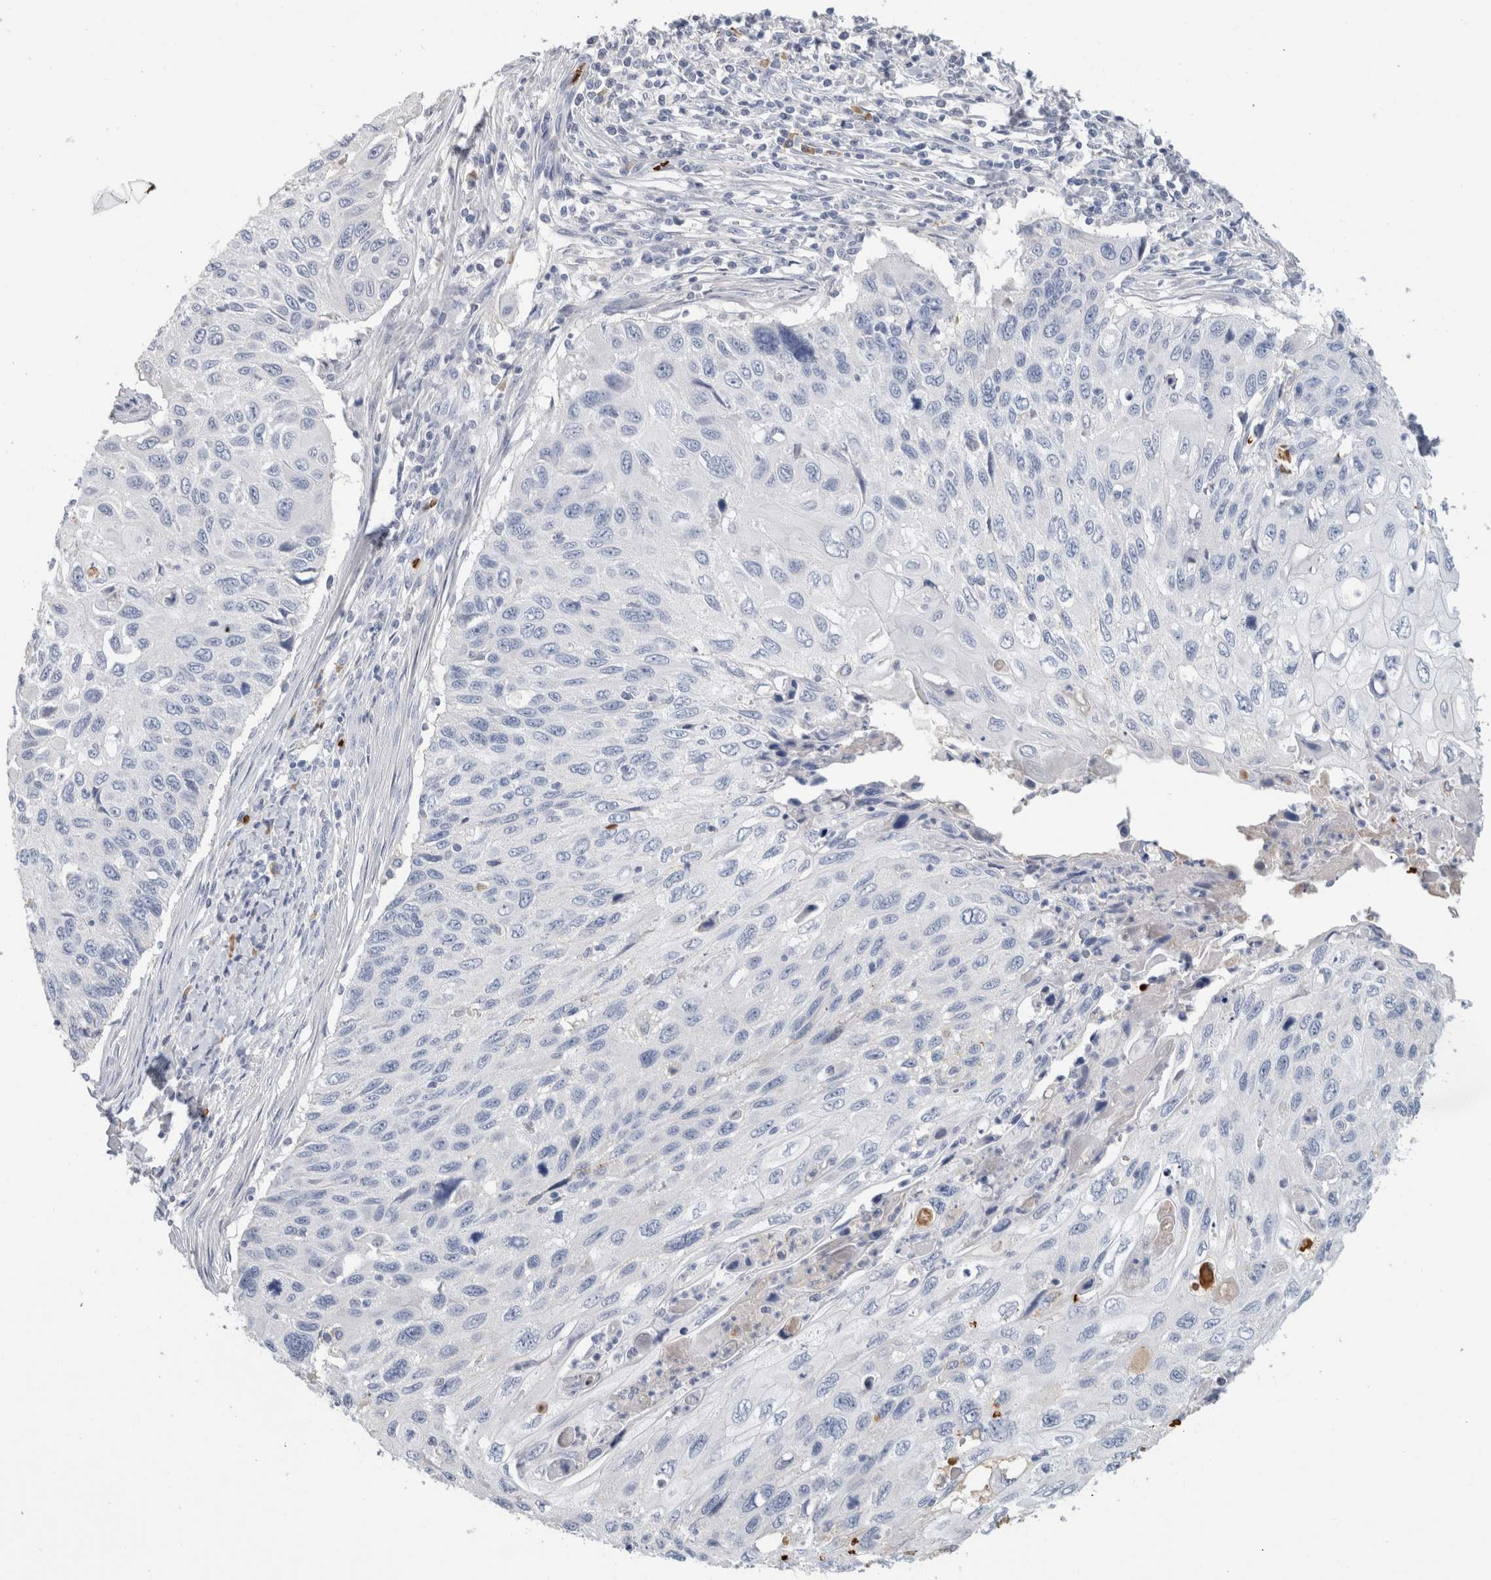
{"staining": {"intensity": "negative", "quantity": "none", "location": "none"}, "tissue": "cervical cancer", "cell_type": "Tumor cells", "image_type": "cancer", "snomed": [{"axis": "morphology", "description": "Squamous cell carcinoma, NOS"}, {"axis": "topography", "description": "Cervix"}], "caption": "Protein analysis of cervical cancer (squamous cell carcinoma) shows no significant staining in tumor cells.", "gene": "CA1", "patient": {"sex": "female", "age": 70}}